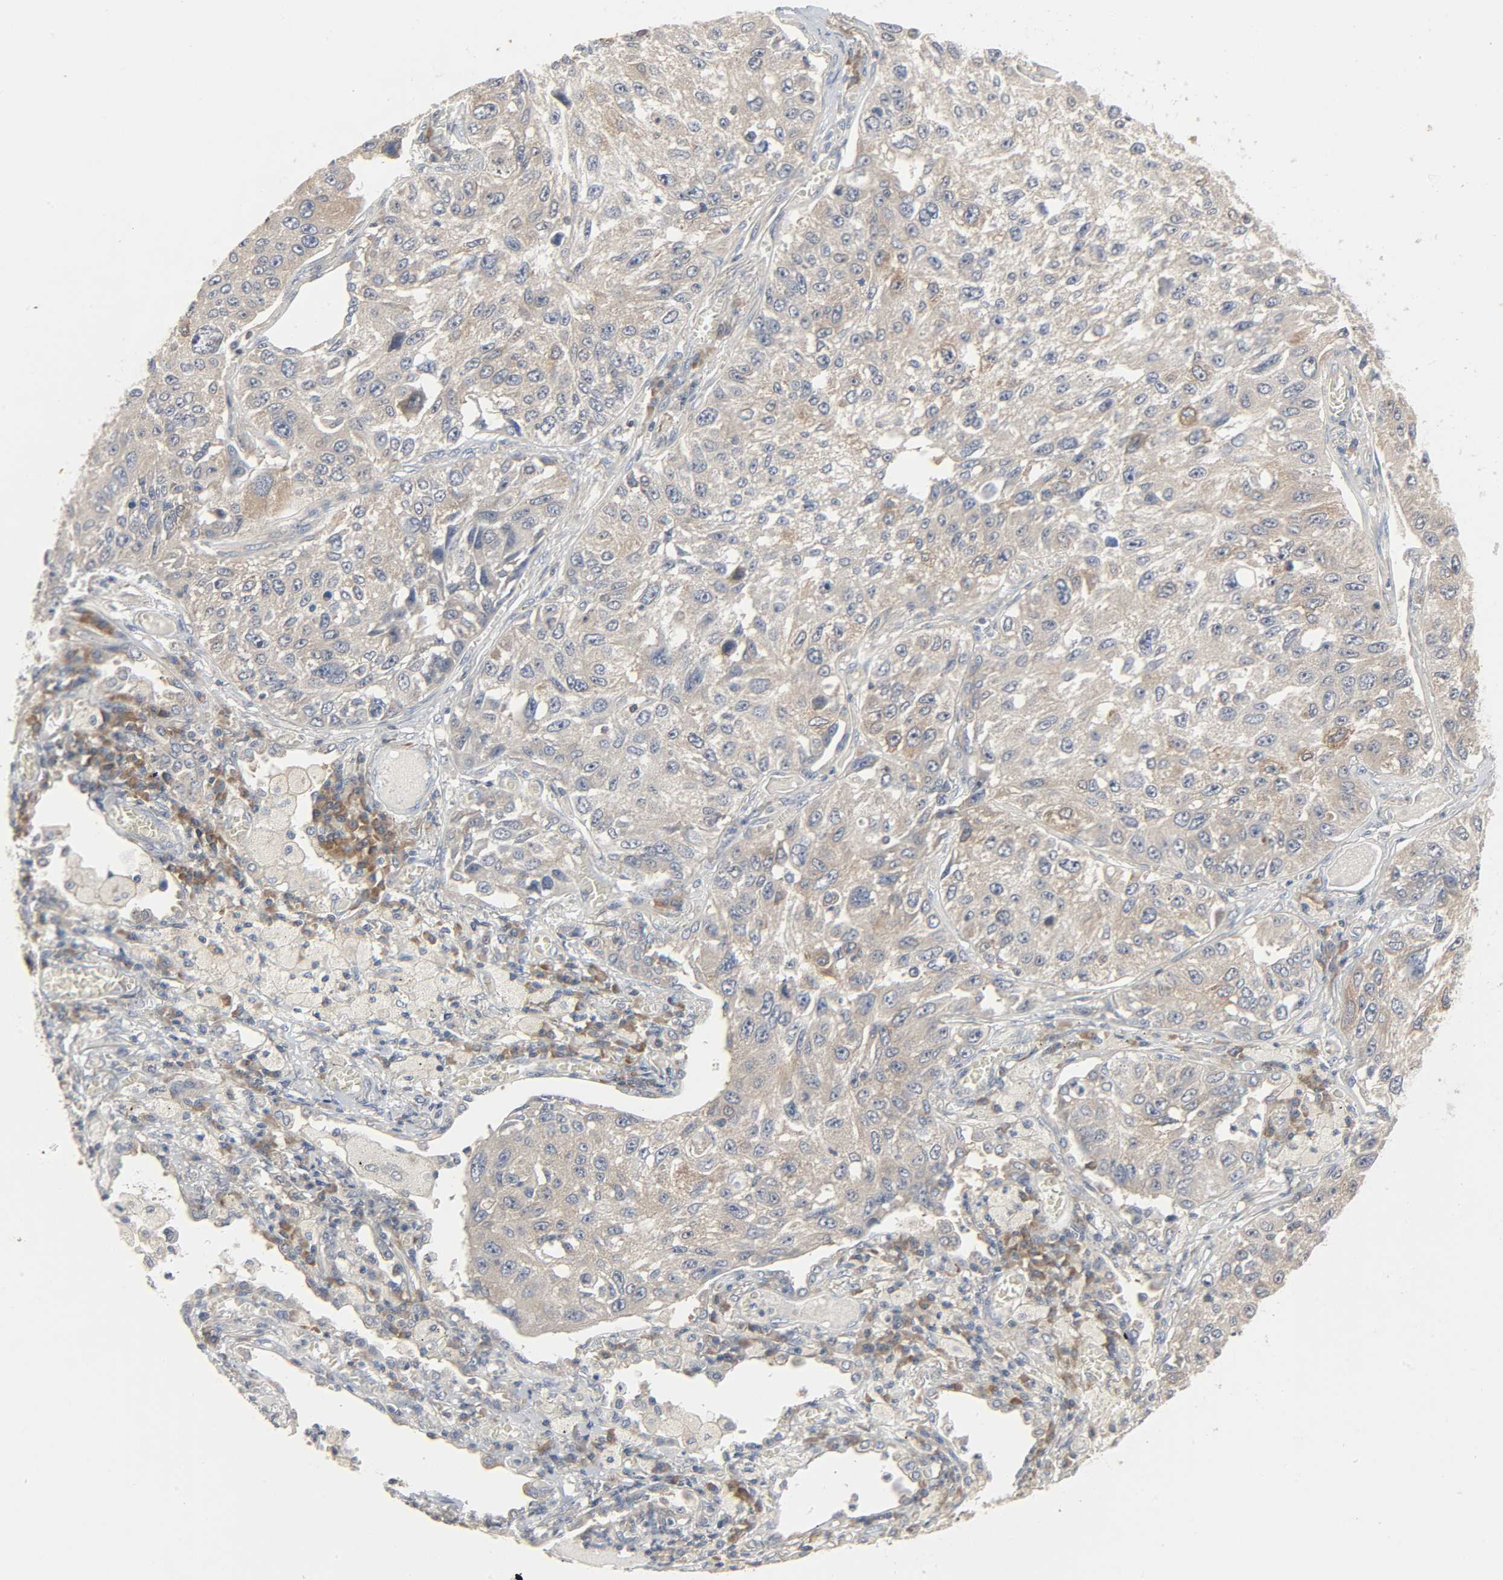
{"staining": {"intensity": "moderate", "quantity": ">75%", "location": "cytoplasmic/membranous"}, "tissue": "lung cancer", "cell_type": "Tumor cells", "image_type": "cancer", "snomed": [{"axis": "morphology", "description": "Squamous cell carcinoma, NOS"}, {"axis": "topography", "description": "Lung"}], "caption": "Immunohistochemistry histopathology image of neoplastic tissue: lung squamous cell carcinoma stained using IHC displays medium levels of moderate protein expression localized specifically in the cytoplasmic/membranous of tumor cells, appearing as a cytoplasmic/membranous brown color.", "gene": "PLEKHA2", "patient": {"sex": "male", "age": 71}}